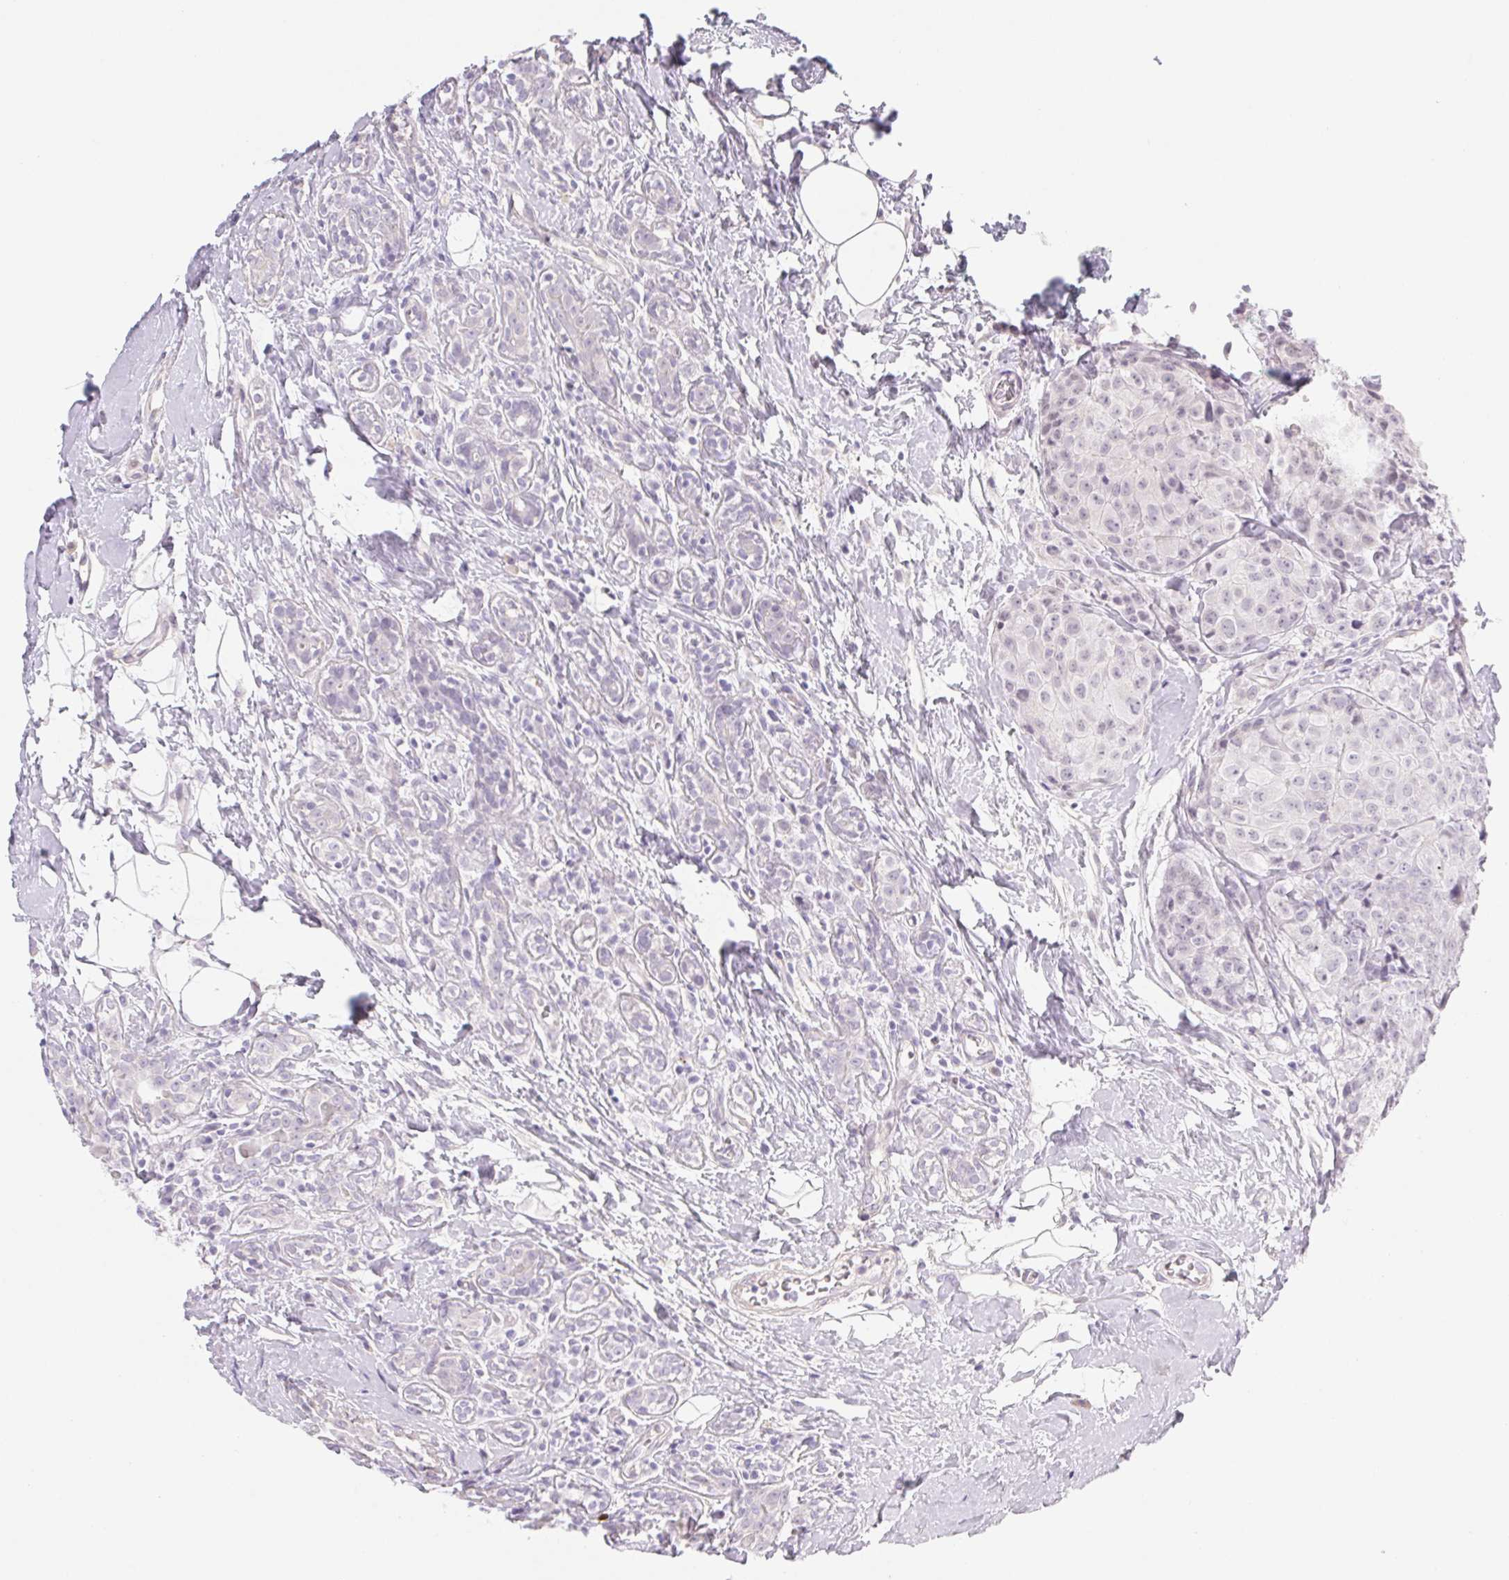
{"staining": {"intensity": "negative", "quantity": "none", "location": "none"}, "tissue": "breast cancer", "cell_type": "Tumor cells", "image_type": "cancer", "snomed": [{"axis": "morphology", "description": "Duct carcinoma"}, {"axis": "topography", "description": "Breast"}], "caption": "There is no significant staining in tumor cells of breast invasive ductal carcinoma.", "gene": "CTNND2", "patient": {"sex": "female", "age": 43}}